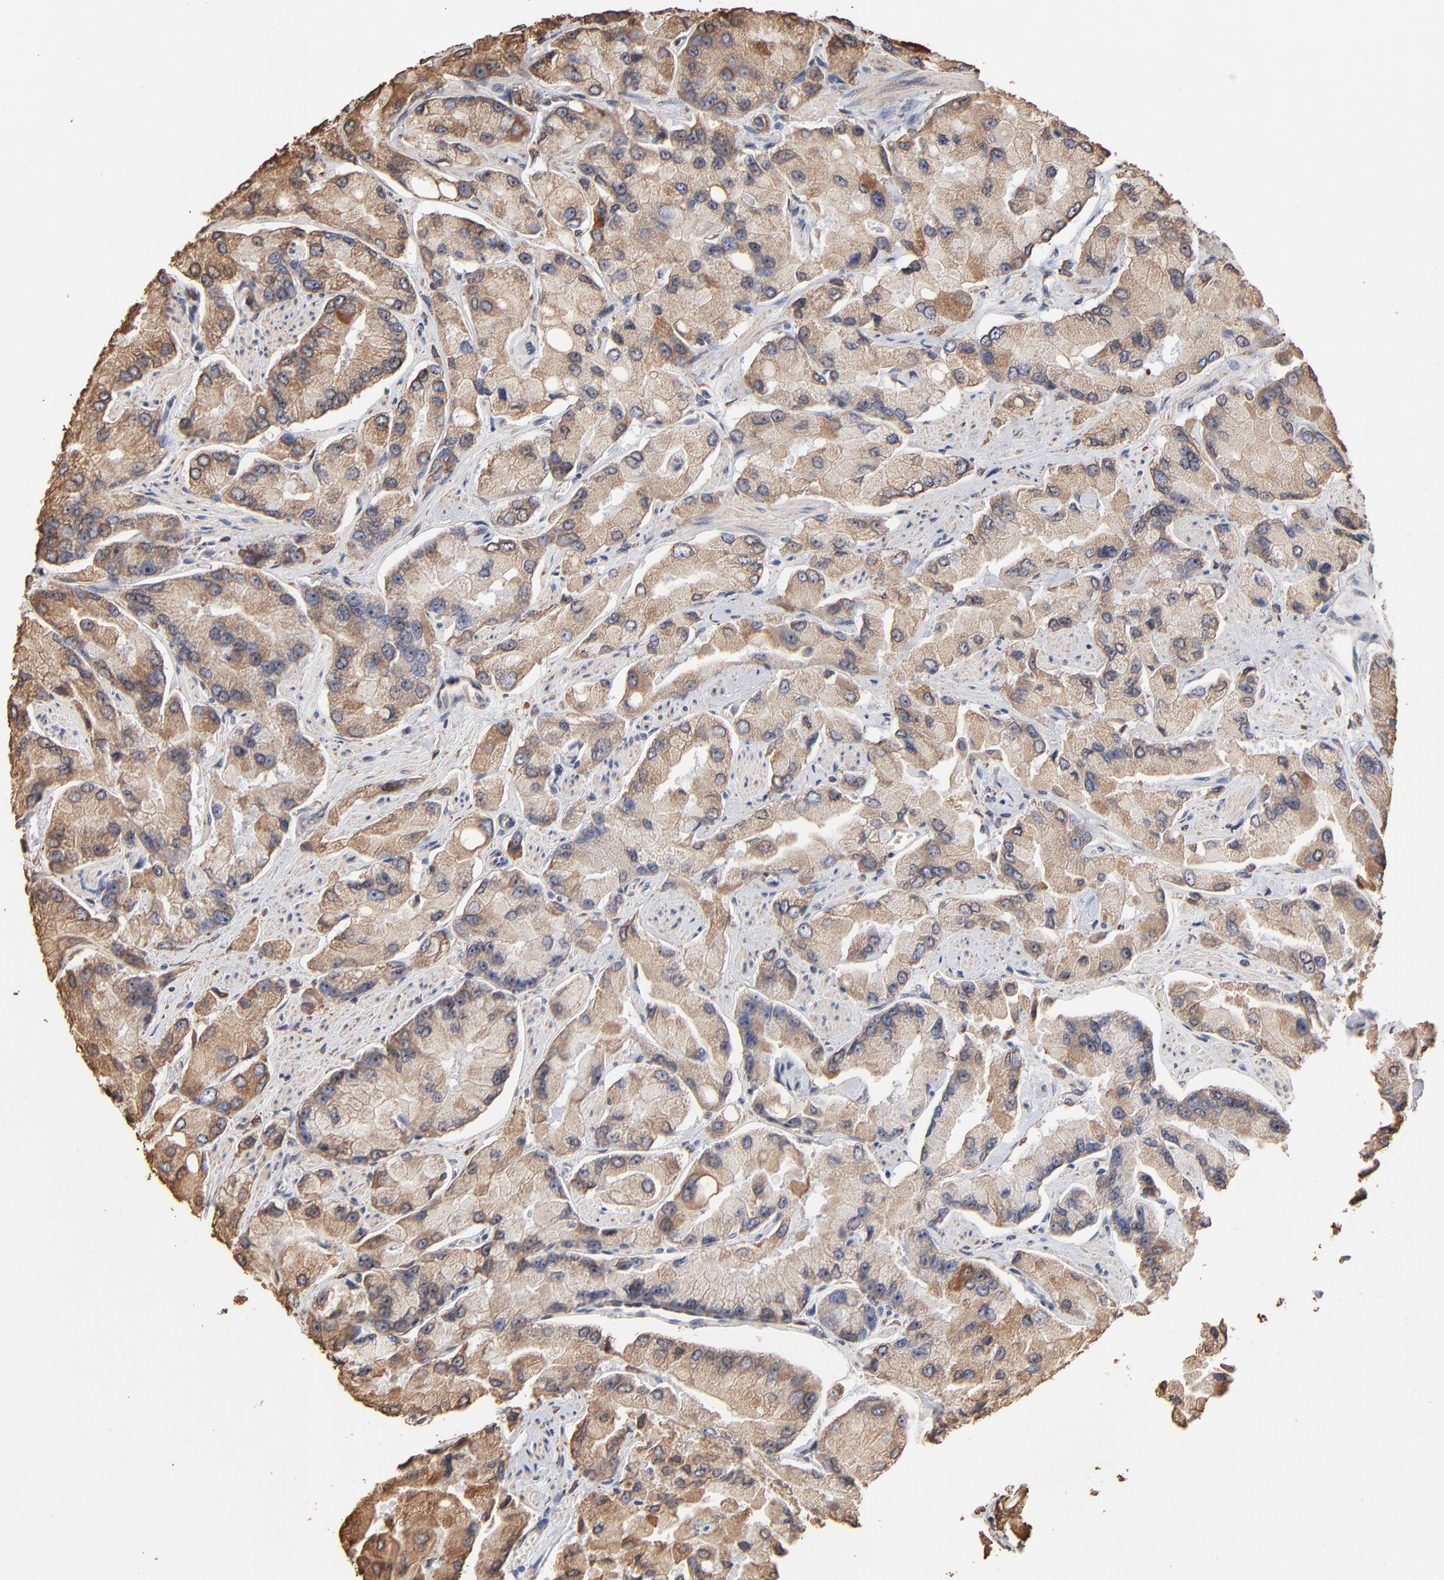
{"staining": {"intensity": "moderate", "quantity": ">75%", "location": "cytoplasmic/membranous"}, "tissue": "prostate cancer", "cell_type": "Tumor cells", "image_type": "cancer", "snomed": [{"axis": "morphology", "description": "Adenocarcinoma, High grade"}, {"axis": "topography", "description": "Prostate"}], "caption": "Prostate adenocarcinoma (high-grade) stained with a protein marker reveals moderate staining in tumor cells.", "gene": "PDIA3", "patient": {"sex": "male", "age": 58}}